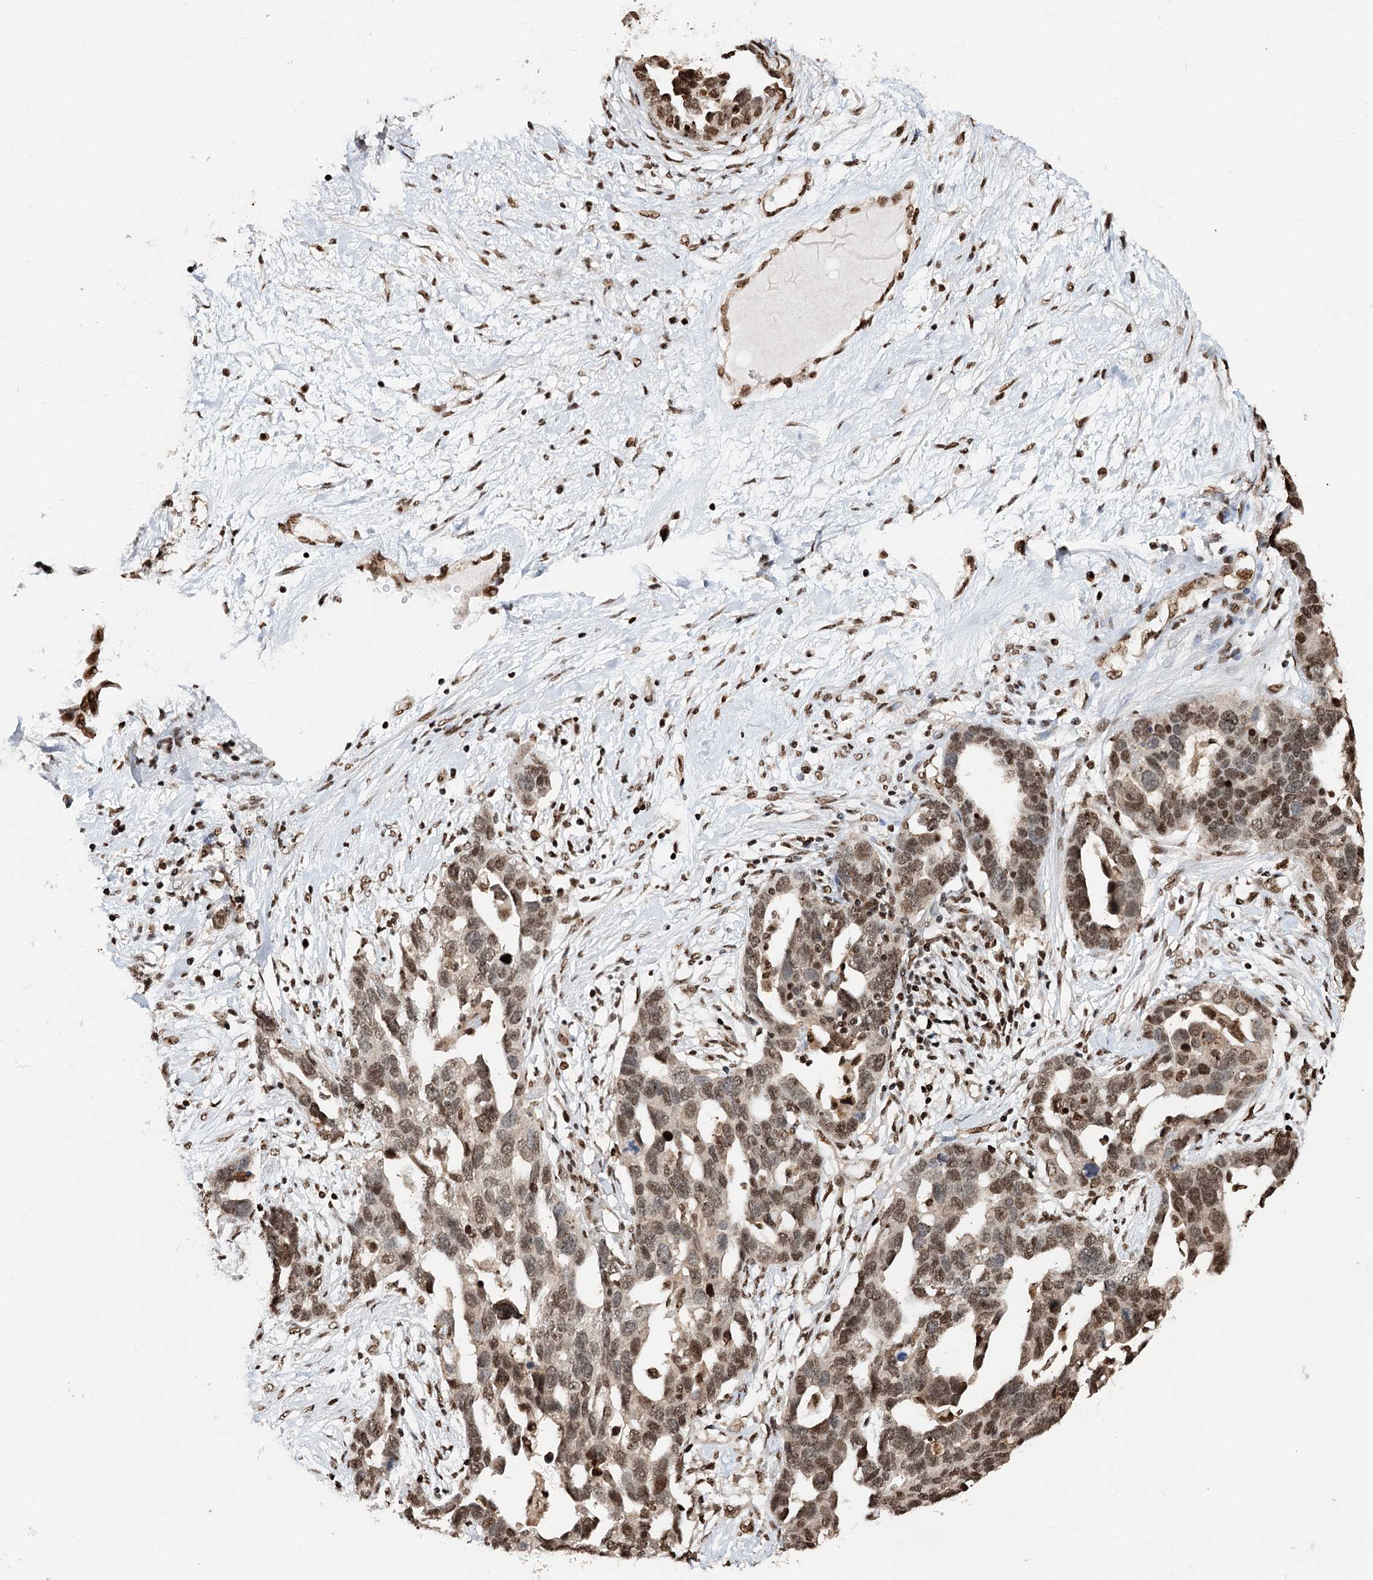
{"staining": {"intensity": "moderate", "quantity": "25%-75%", "location": "nuclear"}, "tissue": "ovarian cancer", "cell_type": "Tumor cells", "image_type": "cancer", "snomed": [{"axis": "morphology", "description": "Cystadenocarcinoma, serous, NOS"}, {"axis": "topography", "description": "Ovary"}], "caption": "A high-resolution image shows immunohistochemistry (IHC) staining of serous cystadenocarcinoma (ovarian), which demonstrates moderate nuclear positivity in approximately 25%-75% of tumor cells.", "gene": "RPS27A", "patient": {"sex": "female", "age": 54}}